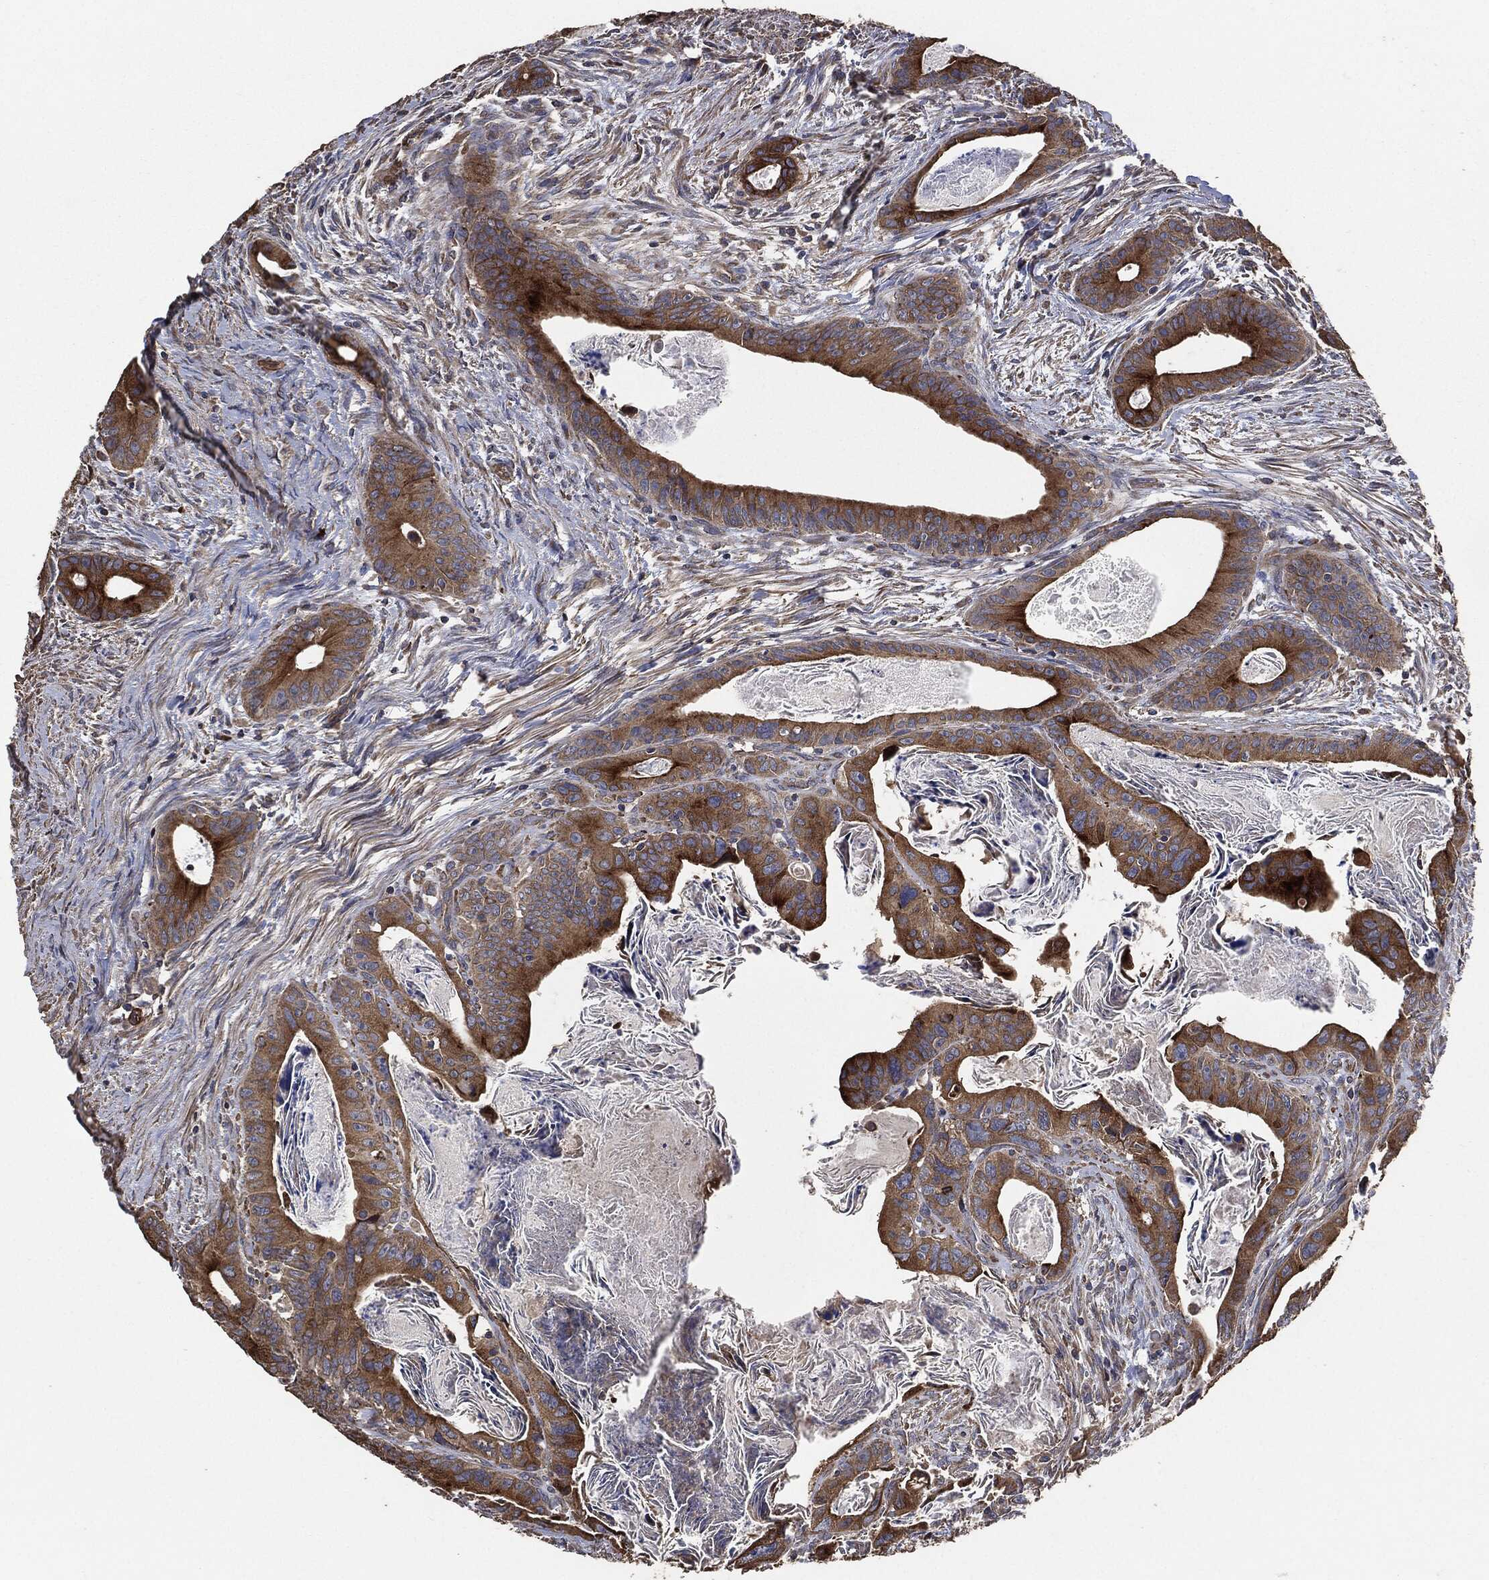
{"staining": {"intensity": "strong", "quantity": "25%-75%", "location": "cytoplasmic/membranous"}, "tissue": "colorectal cancer", "cell_type": "Tumor cells", "image_type": "cancer", "snomed": [{"axis": "morphology", "description": "Adenocarcinoma, NOS"}, {"axis": "topography", "description": "Rectum"}], "caption": "Adenocarcinoma (colorectal) stained for a protein demonstrates strong cytoplasmic/membranous positivity in tumor cells. The staining is performed using DAB brown chromogen to label protein expression. The nuclei are counter-stained blue using hematoxylin.", "gene": "STK3", "patient": {"sex": "male", "age": 64}}